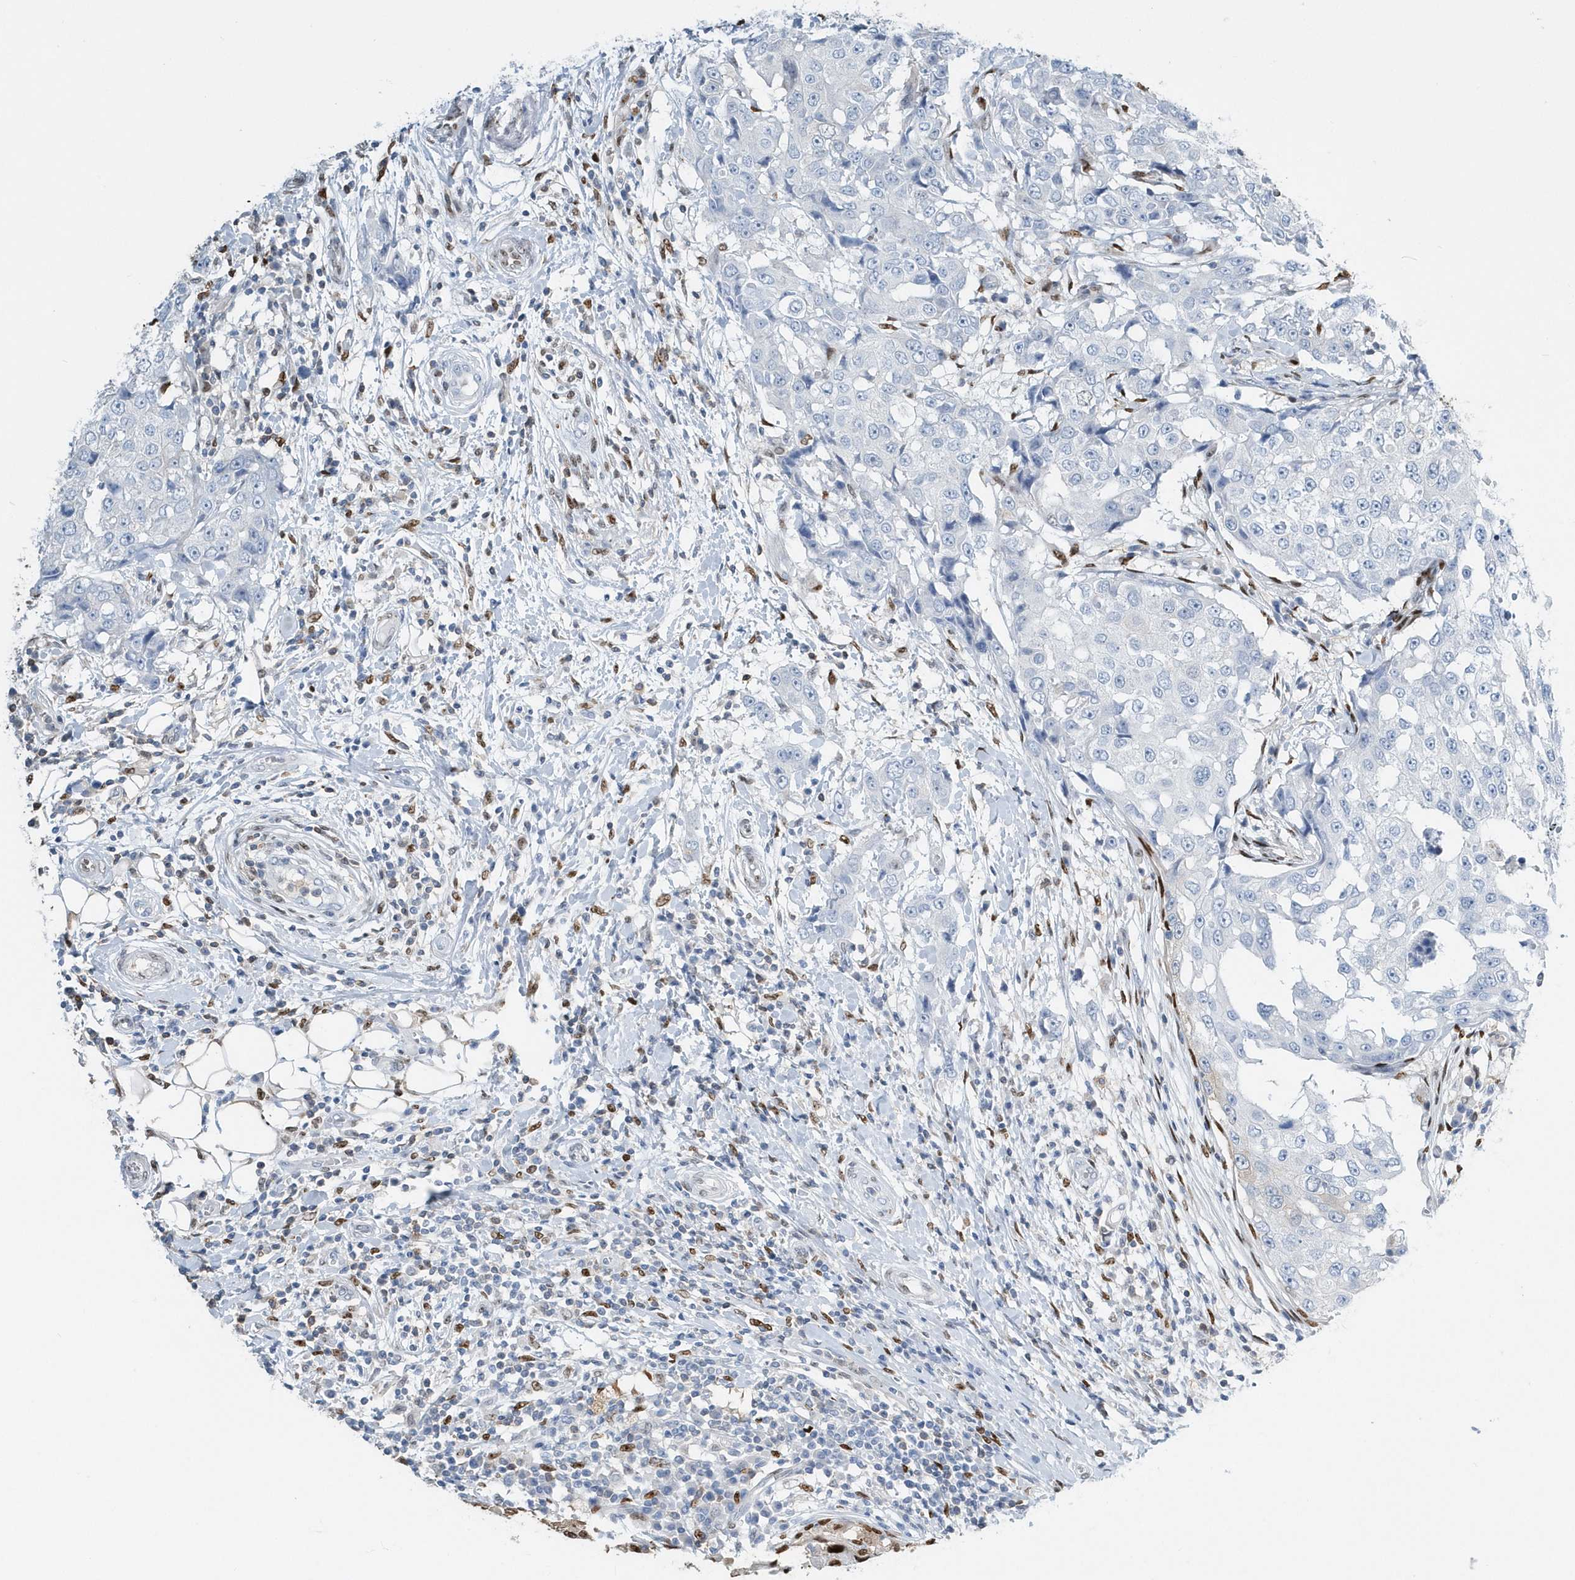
{"staining": {"intensity": "moderate", "quantity": "<25%", "location": "nuclear"}, "tissue": "breast cancer", "cell_type": "Tumor cells", "image_type": "cancer", "snomed": [{"axis": "morphology", "description": "Duct carcinoma"}, {"axis": "topography", "description": "Breast"}], "caption": "Protein staining shows moderate nuclear expression in about <25% of tumor cells in breast cancer.", "gene": "MACROH2A2", "patient": {"sex": "female", "age": 27}}